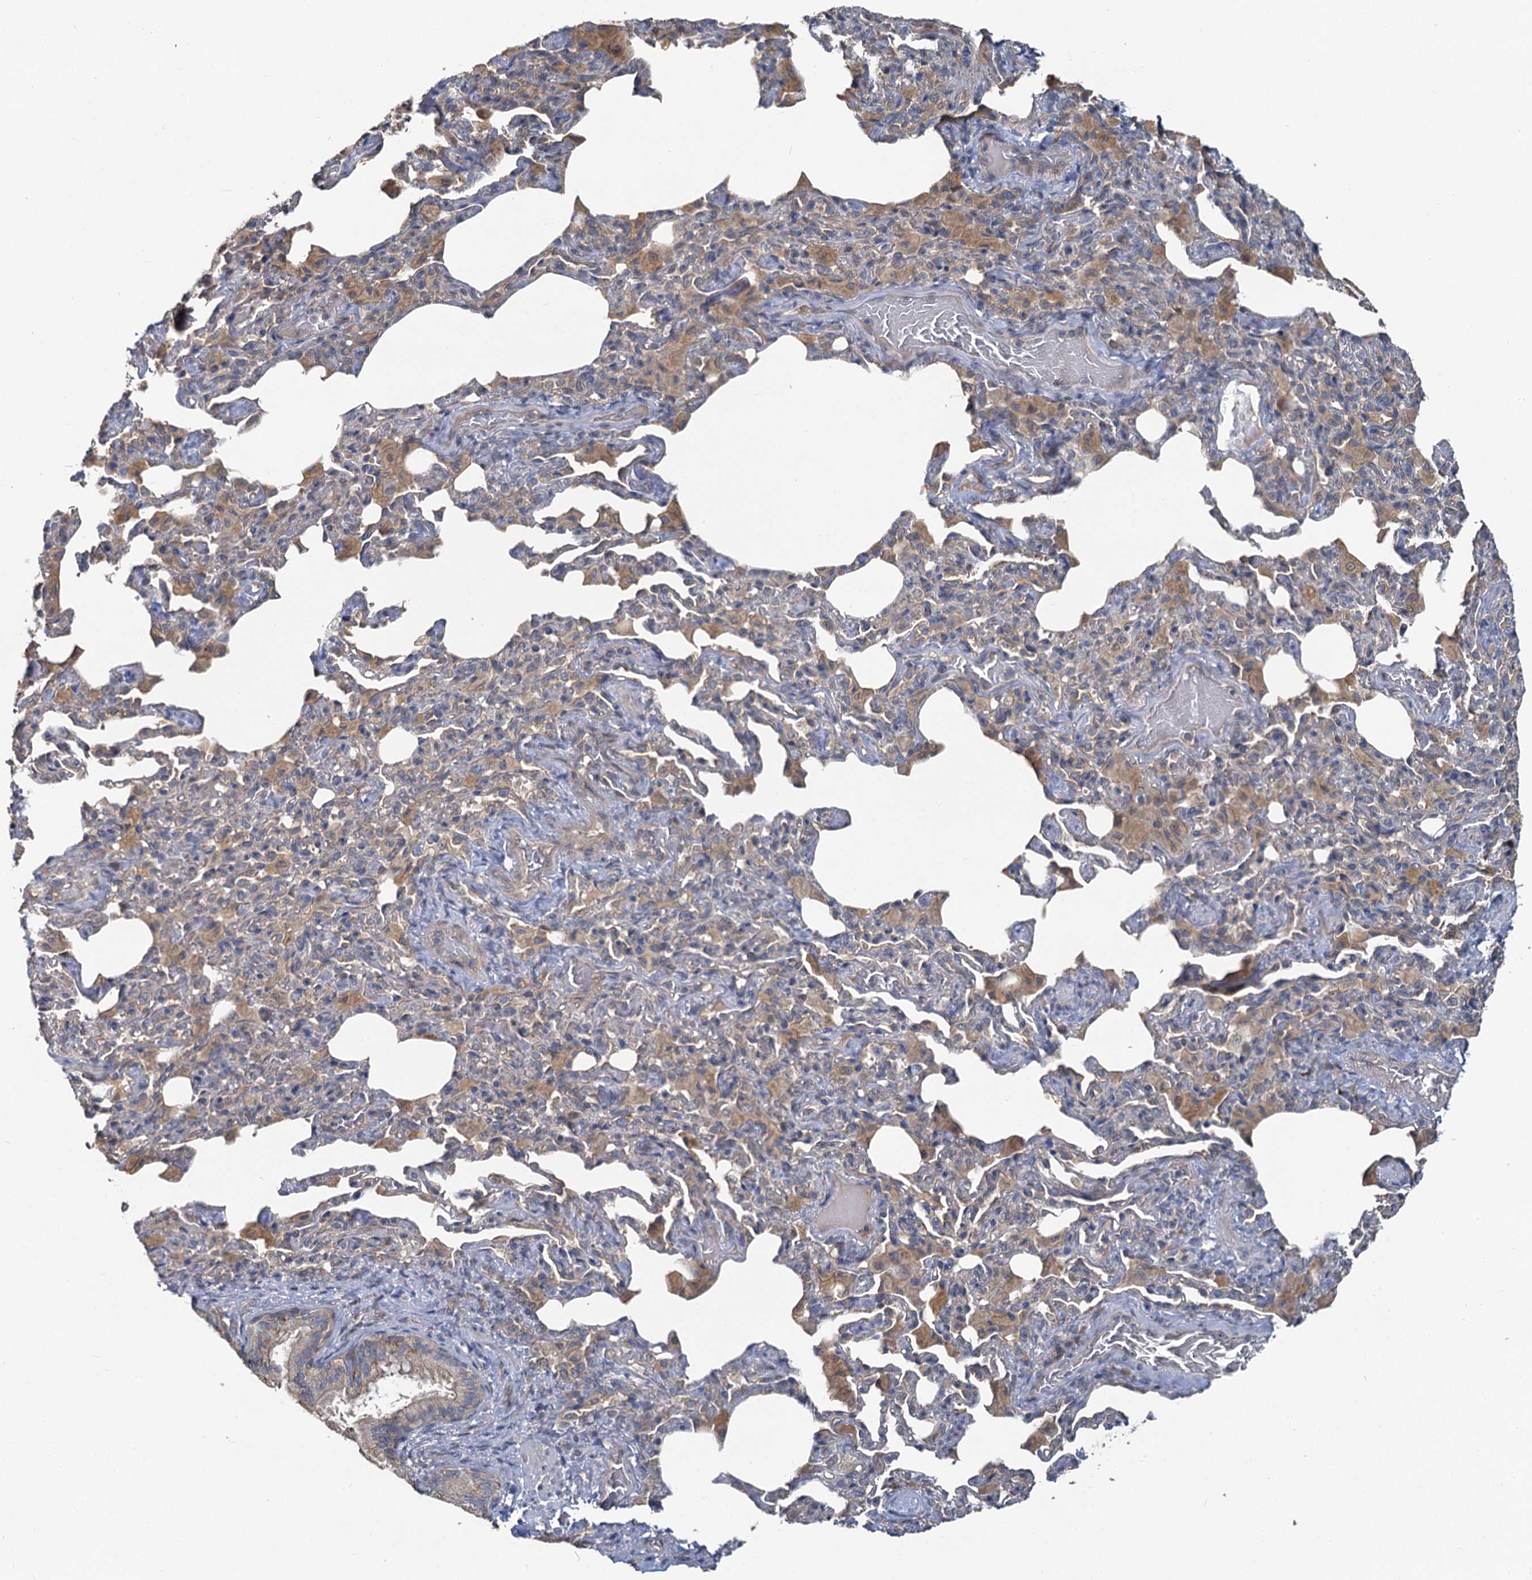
{"staining": {"intensity": "weak", "quantity": "25%-75%", "location": "cytoplasmic/membranous"}, "tissue": "bronchus", "cell_type": "Respiratory epithelial cells", "image_type": "normal", "snomed": [{"axis": "morphology", "description": "Normal tissue, NOS"}, {"axis": "morphology", "description": "Inflammation, NOS"}, {"axis": "topography", "description": "Lung"}], "caption": "Immunohistochemical staining of normal bronchus shows low levels of weak cytoplasmic/membranous staining in about 25%-75% of respiratory epithelial cells. (DAB (3,3'-diaminobenzidine) = brown stain, brightfield microscopy at high magnification).", "gene": "ZNF324", "patient": {"sex": "female", "age": 46}}